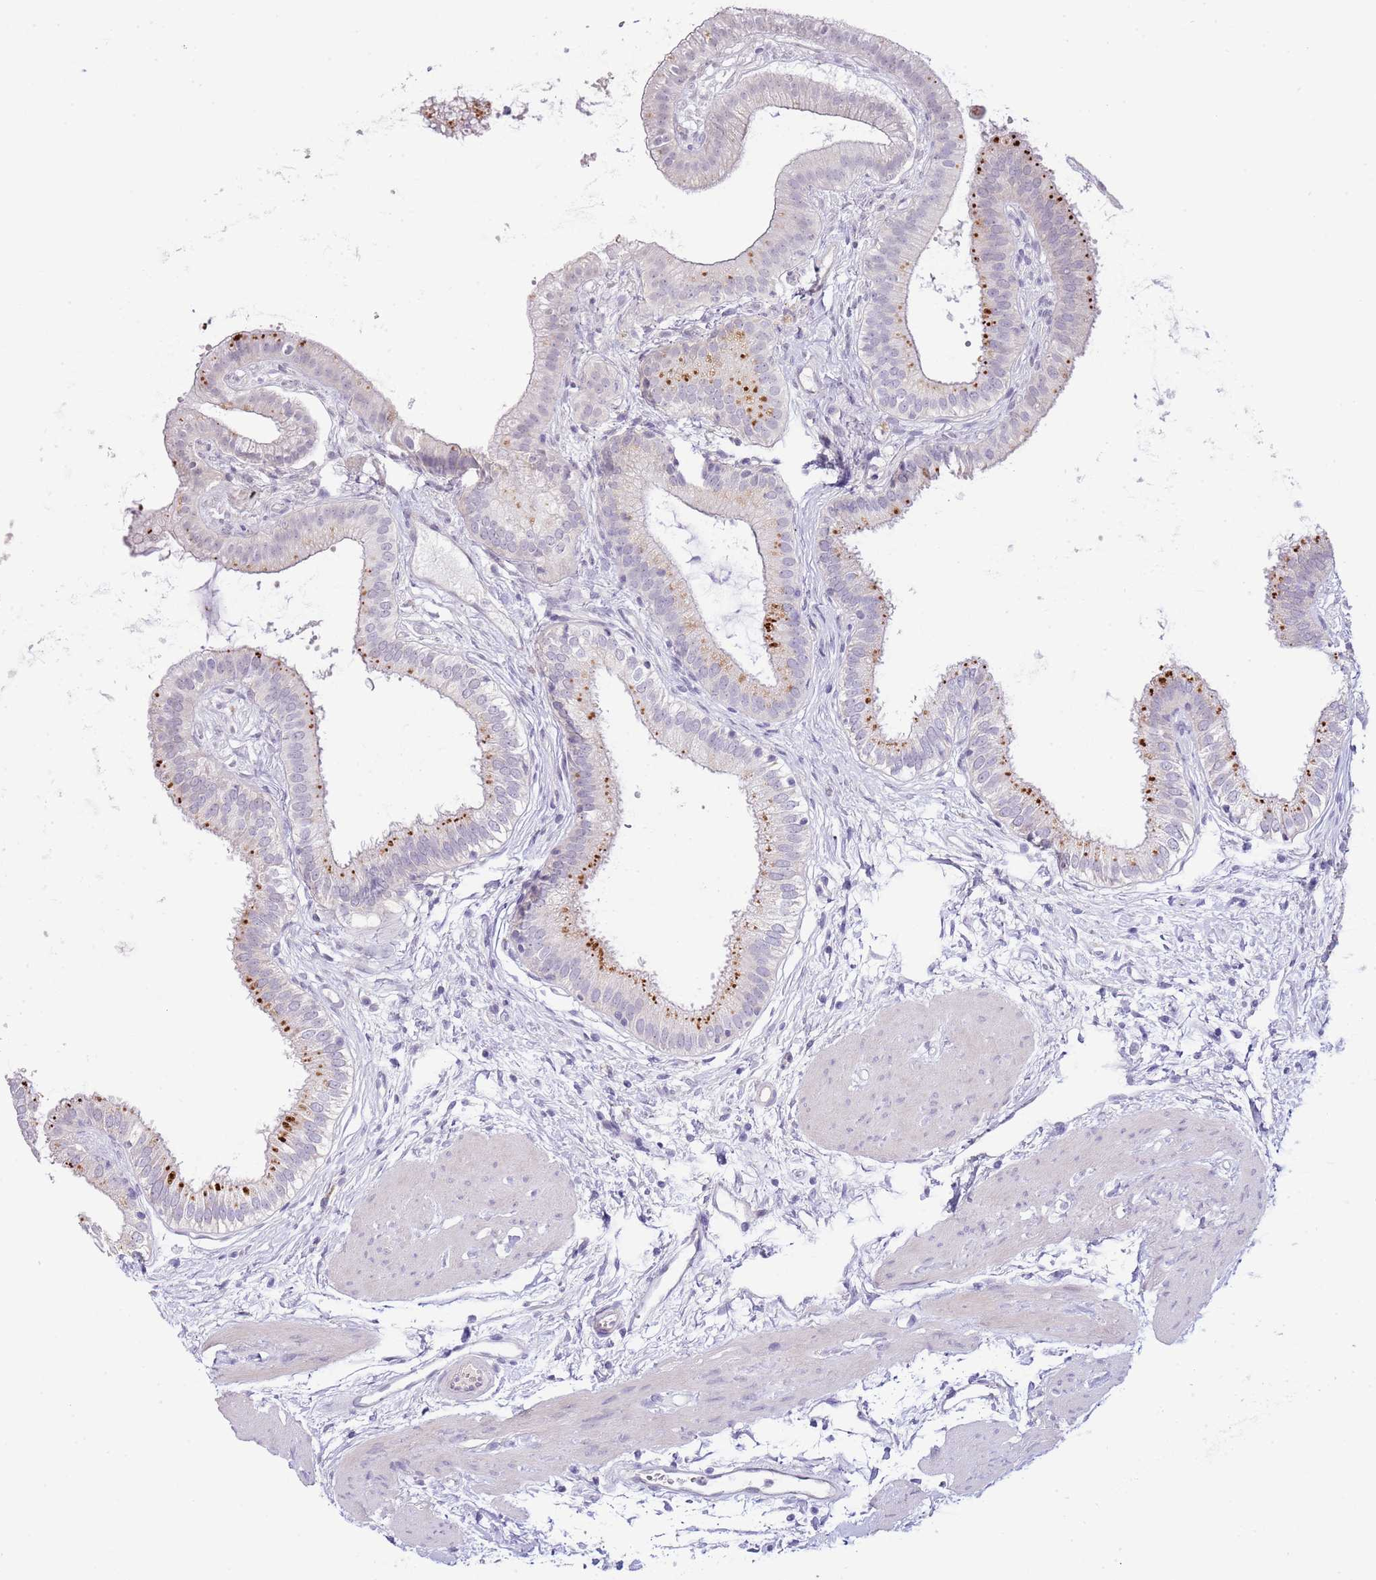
{"staining": {"intensity": "strong", "quantity": "25%-75%", "location": "cytoplasmic/membranous"}, "tissue": "gallbladder", "cell_type": "Glandular cells", "image_type": "normal", "snomed": [{"axis": "morphology", "description": "Normal tissue, NOS"}, {"axis": "topography", "description": "Gallbladder"}], "caption": "Immunohistochemistry (IHC) of normal human gallbladder demonstrates high levels of strong cytoplasmic/membranous positivity in about 25%-75% of glandular cells. (Stains: DAB (3,3'-diaminobenzidine) in brown, nuclei in blue, Microscopy: brightfield microscopy at high magnification).", "gene": "ABHD17A", "patient": {"sex": "female", "age": 54}}